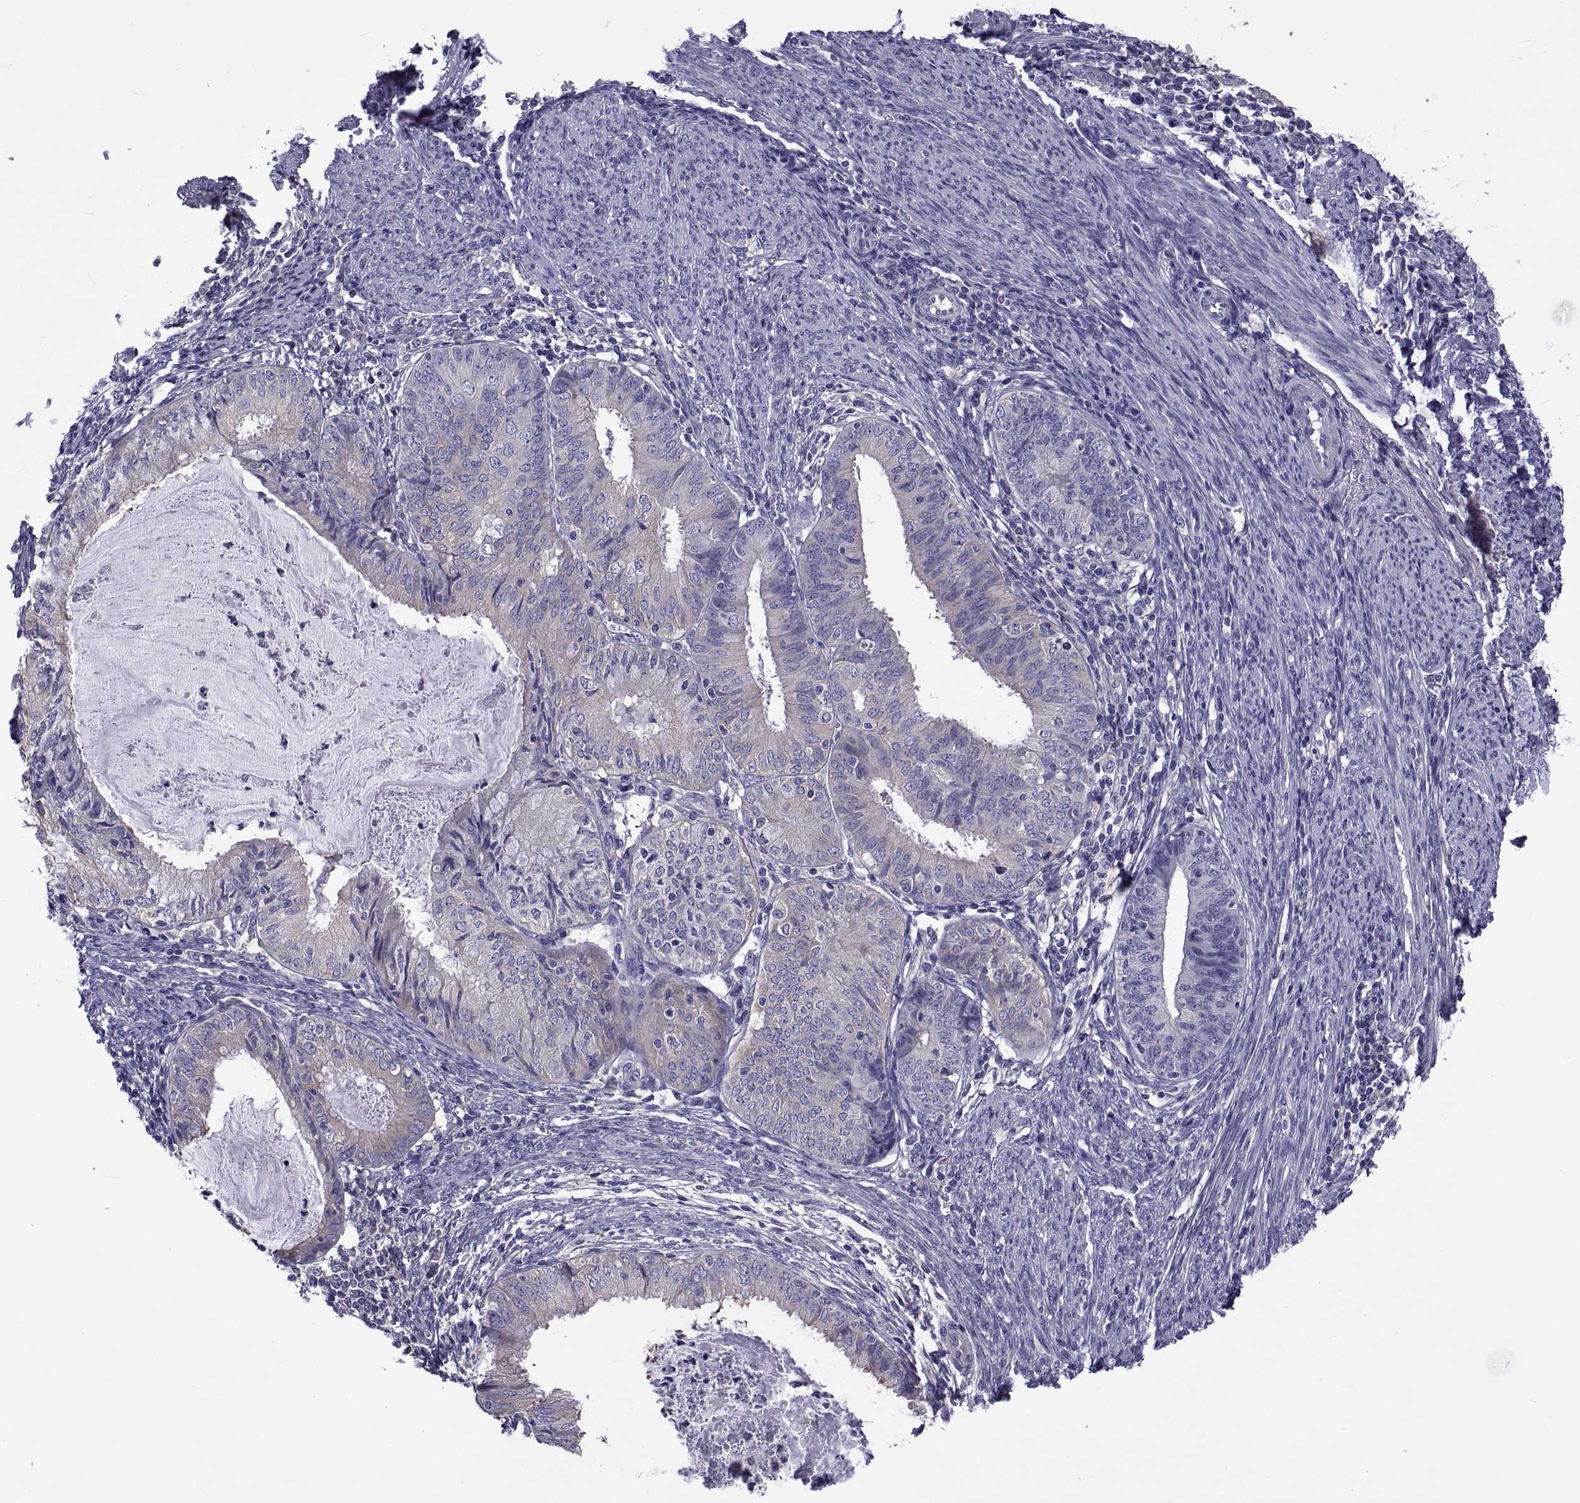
{"staining": {"intensity": "negative", "quantity": "none", "location": "none"}, "tissue": "endometrial cancer", "cell_type": "Tumor cells", "image_type": "cancer", "snomed": [{"axis": "morphology", "description": "Adenocarcinoma, NOS"}, {"axis": "topography", "description": "Endometrium"}], "caption": "Tumor cells show no significant expression in adenocarcinoma (endometrial).", "gene": "TMC3", "patient": {"sex": "female", "age": 57}}